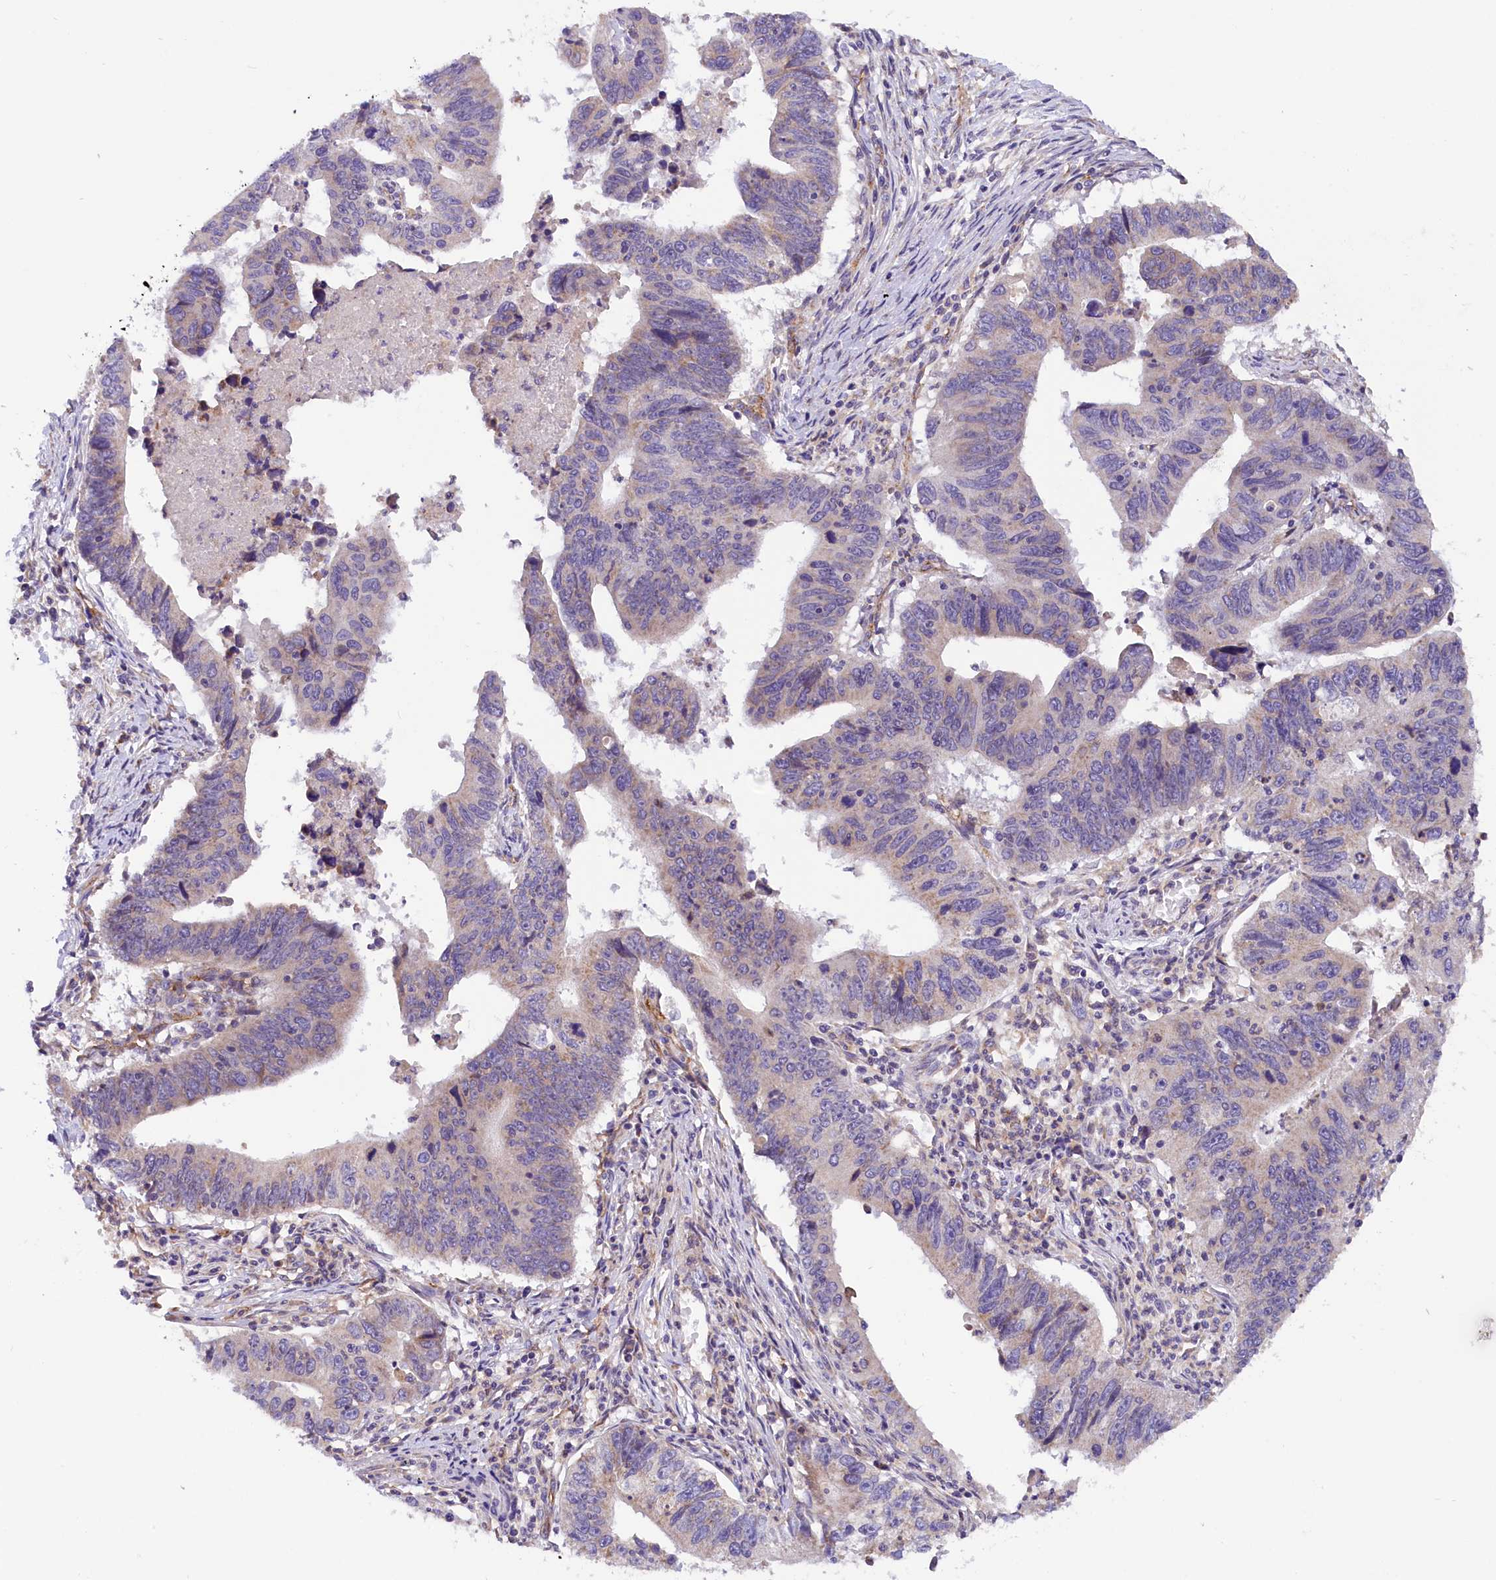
{"staining": {"intensity": "negative", "quantity": "none", "location": "none"}, "tissue": "stomach cancer", "cell_type": "Tumor cells", "image_type": "cancer", "snomed": [{"axis": "morphology", "description": "Adenocarcinoma, NOS"}, {"axis": "topography", "description": "Stomach"}], "caption": "Immunohistochemistry (IHC) photomicrograph of stomach cancer stained for a protein (brown), which demonstrates no positivity in tumor cells. (Stains: DAB immunohistochemistry with hematoxylin counter stain, Microscopy: brightfield microscopy at high magnification).", "gene": "DNAJB9", "patient": {"sex": "male", "age": 59}}